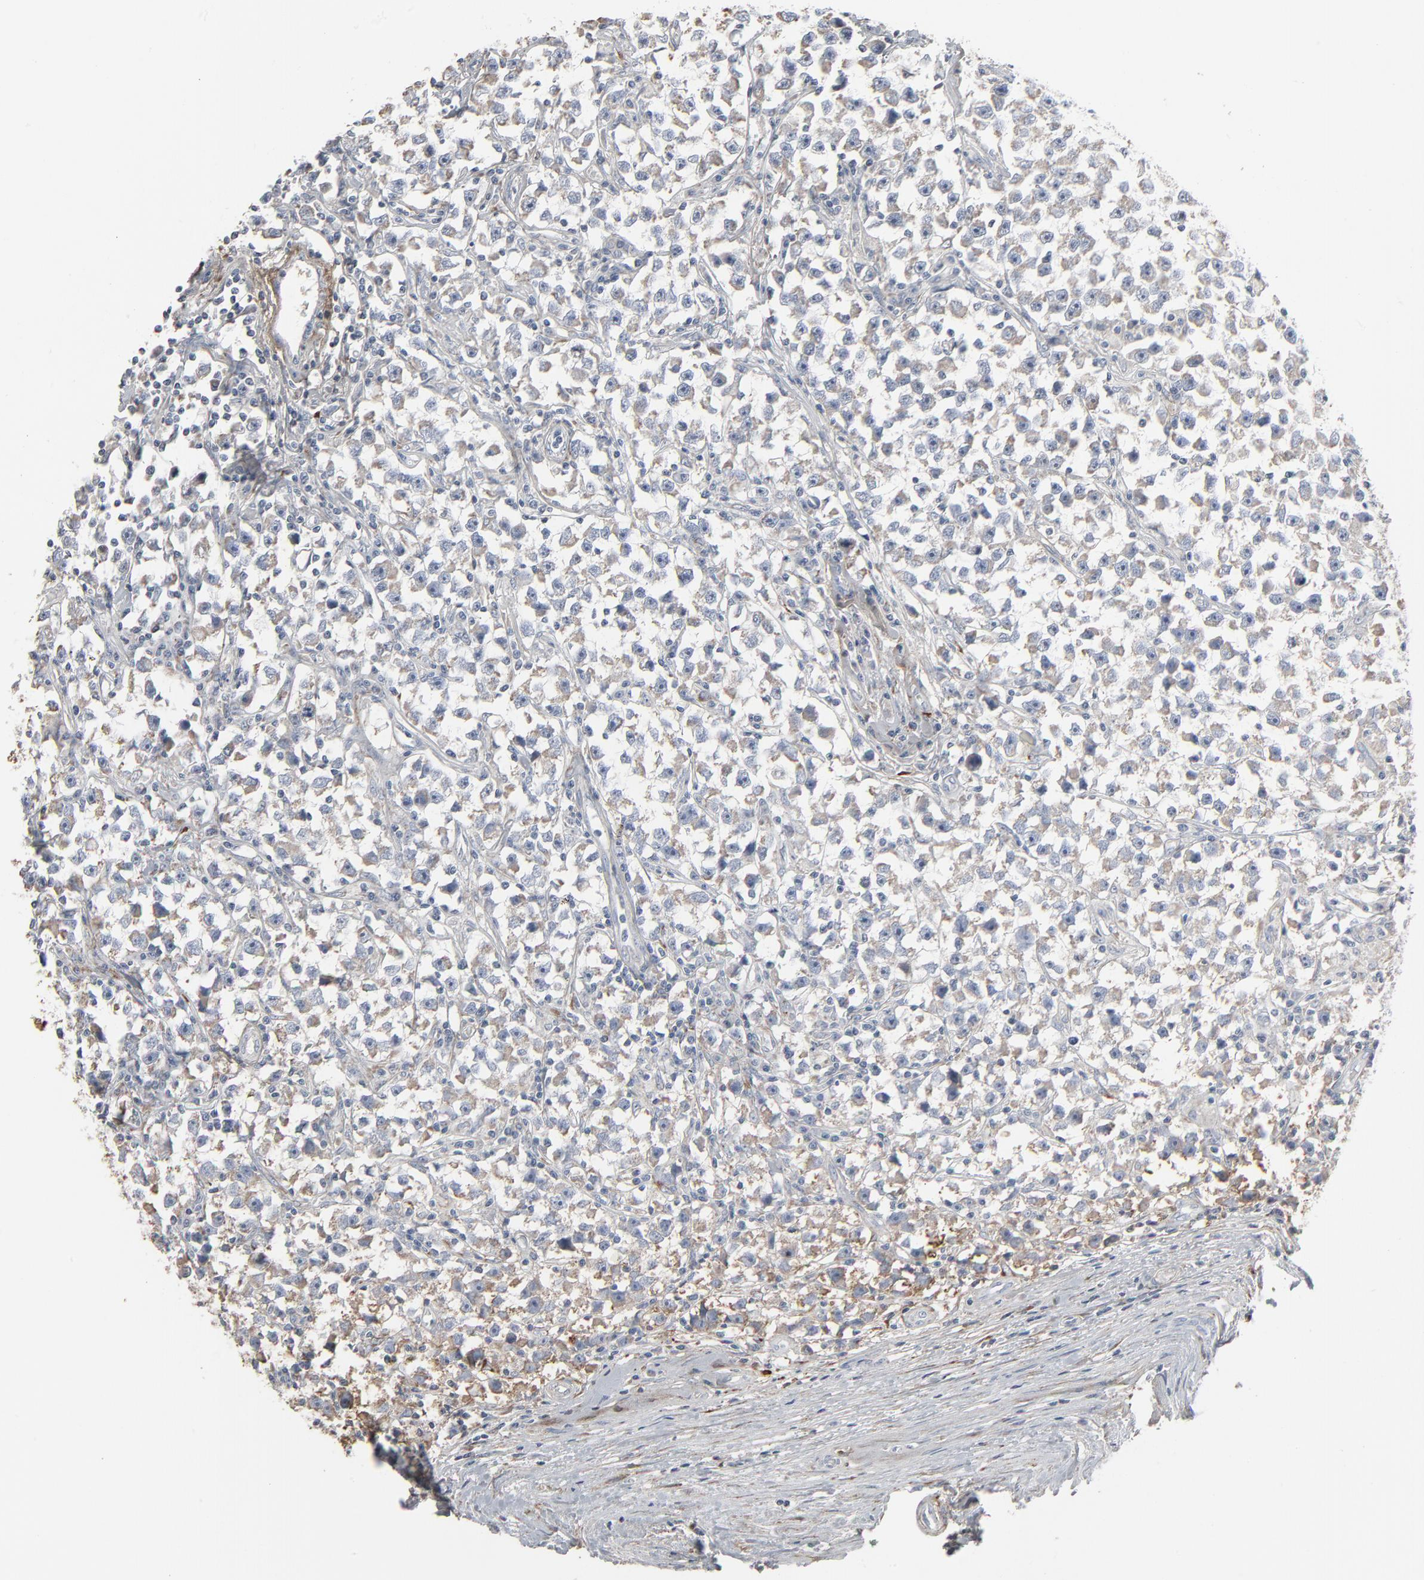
{"staining": {"intensity": "negative", "quantity": "none", "location": "none"}, "tissue": "testis cancer", "cell_type": "Tumor cells", "image_type": "cancer", "snomed": [{"axis": "morphology", "description": "Seminoma, NOS"}, {"axis": "topography", "description": "Testis"}], "caption": "There is no significant positivity in tumor cells of testis cancer.", "gene": "BGN", "patient": {"sex": "male", "age": 33}}